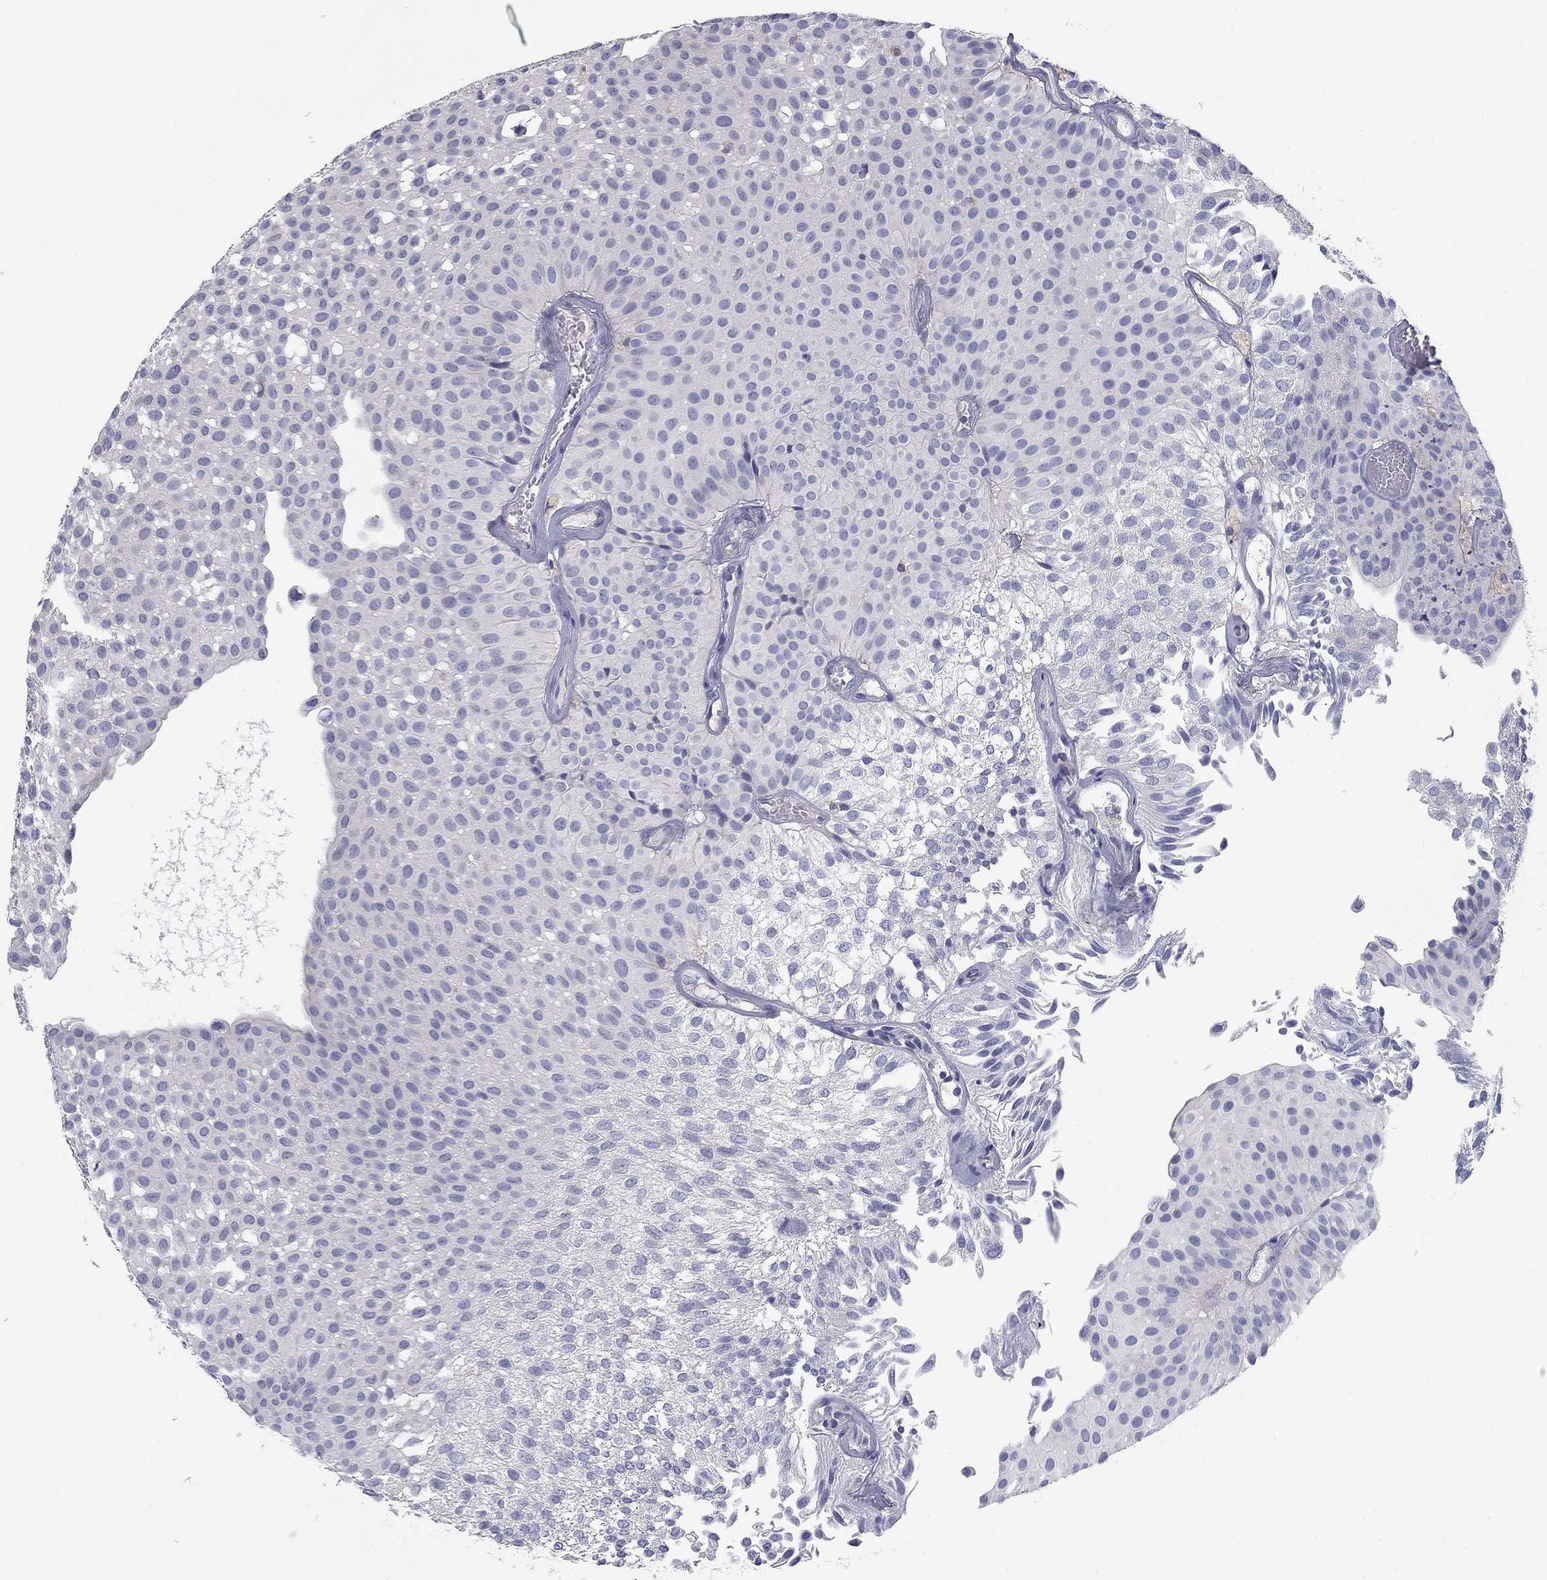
{"staining": {"intensity": "negative", "quantity": "none", "location": "none"}, "tissue": "urothelial cancer", "cell_type": "Tumor cells", "image_type": "cancer", "snomed": [{"axis": "morphology", "description": "Urothelial carcinoma, Low grade"}, {"axis": "topography", "description": "Urinary bladder"}], "caption": "The immunohistochemistry (IHC) image has no significant expression in tumor cells of low-grade urothelial carcinoma tissue.", "gene": "SEPTIN3", "patient": {"sex": "male", "age": 64}}